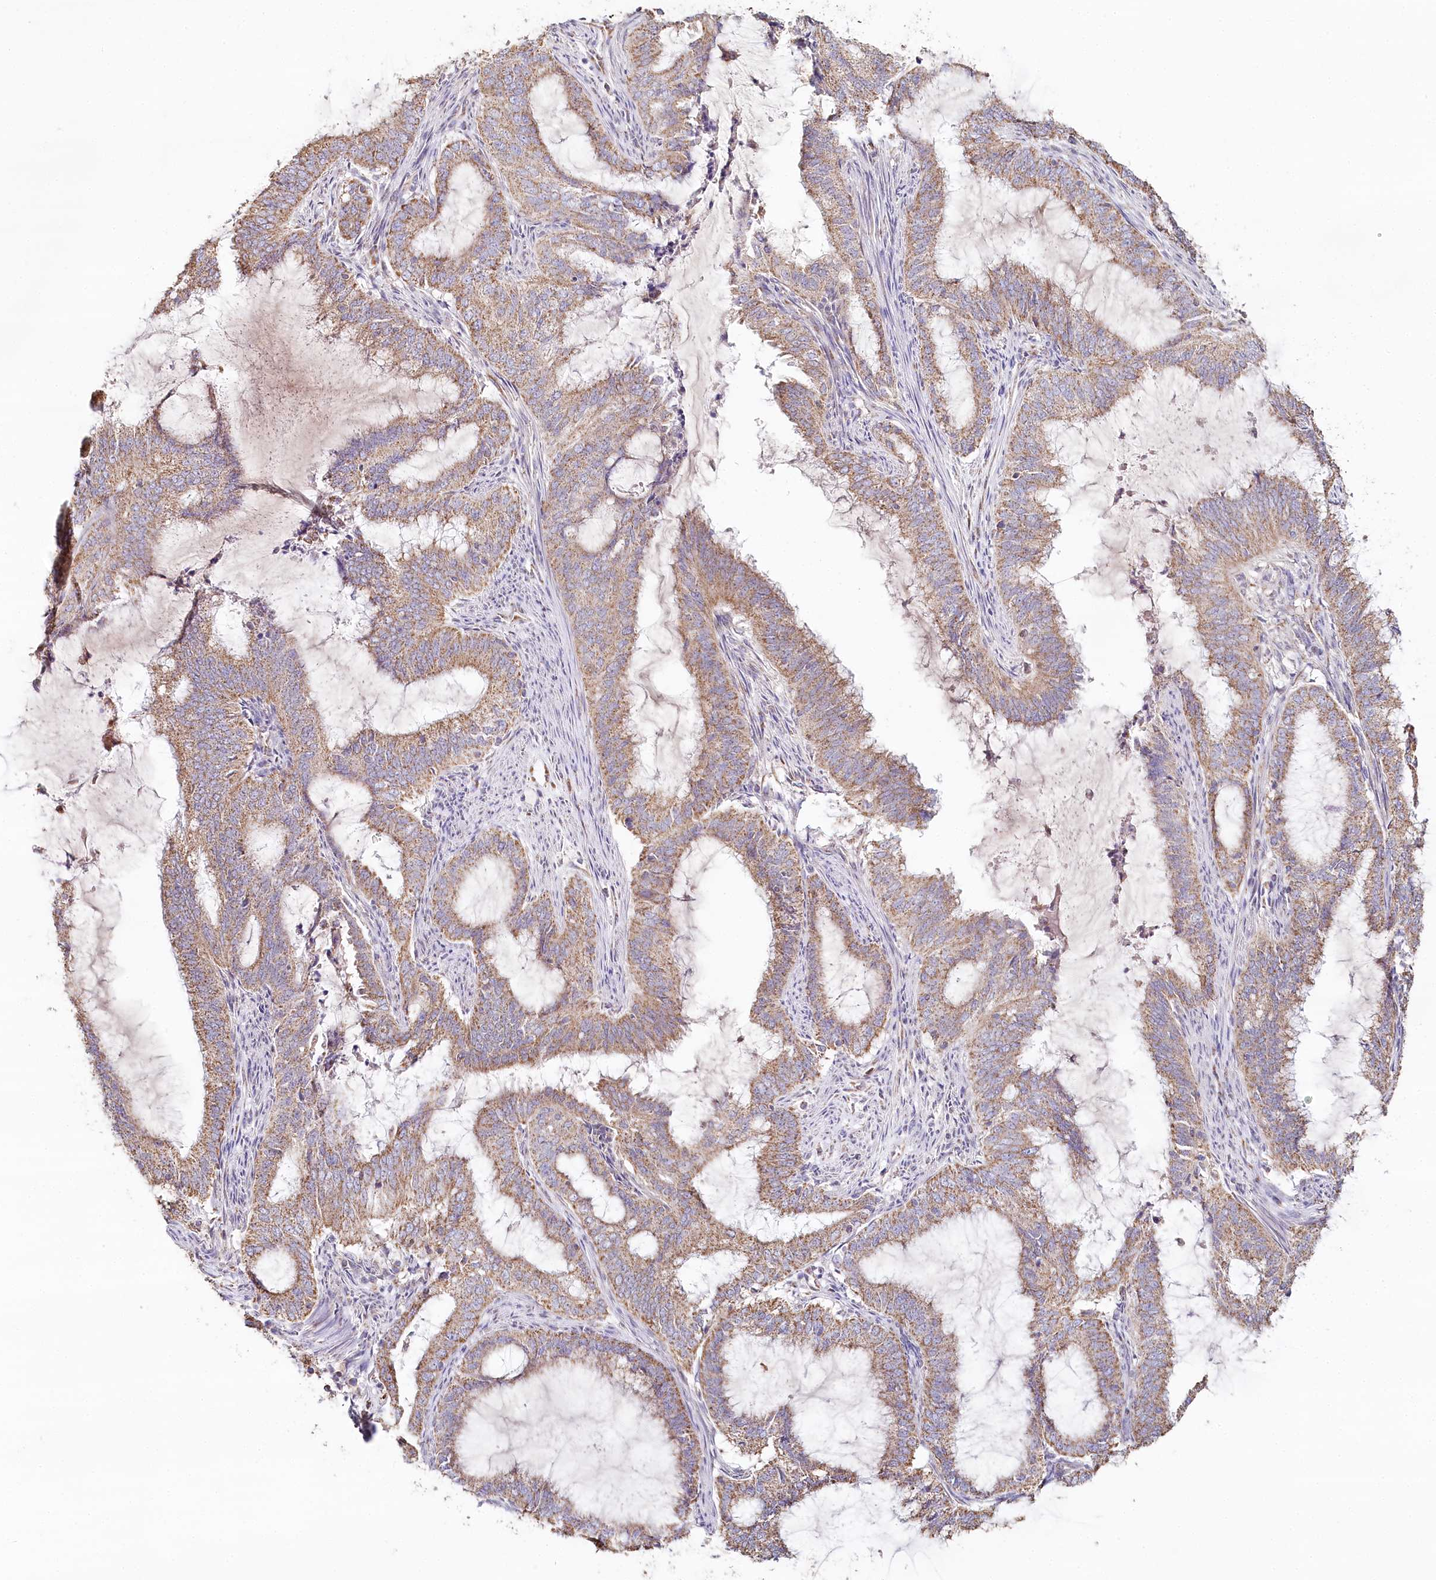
{"staining": {"intensity": "moderate", "quantity": ">75%", "location": "cytoplasmic/membranous"}, "tissue": "endometrial cancer", "cell_type": "Tumor cells", "image_type": "cancer", "snomed": [{"axis": "morphology", "description": "Adenocarcinoma, NOS"}, {"axis": "topography", "description": "Endometrium"}], "caption": "Immunohistochemical staining of adenocarcinoma (endometrial) displays moderate cytoplasmic/membranous protein positivity in about >75% of tumor cells. Using DAB (3,3'-diaminobenzidine) (brown) and hematoxylin (blue) stains, captured at high magnification using brightfield microscopy.", "gene": "MMP25", "patient": {"sex": "female", "age": 51}}